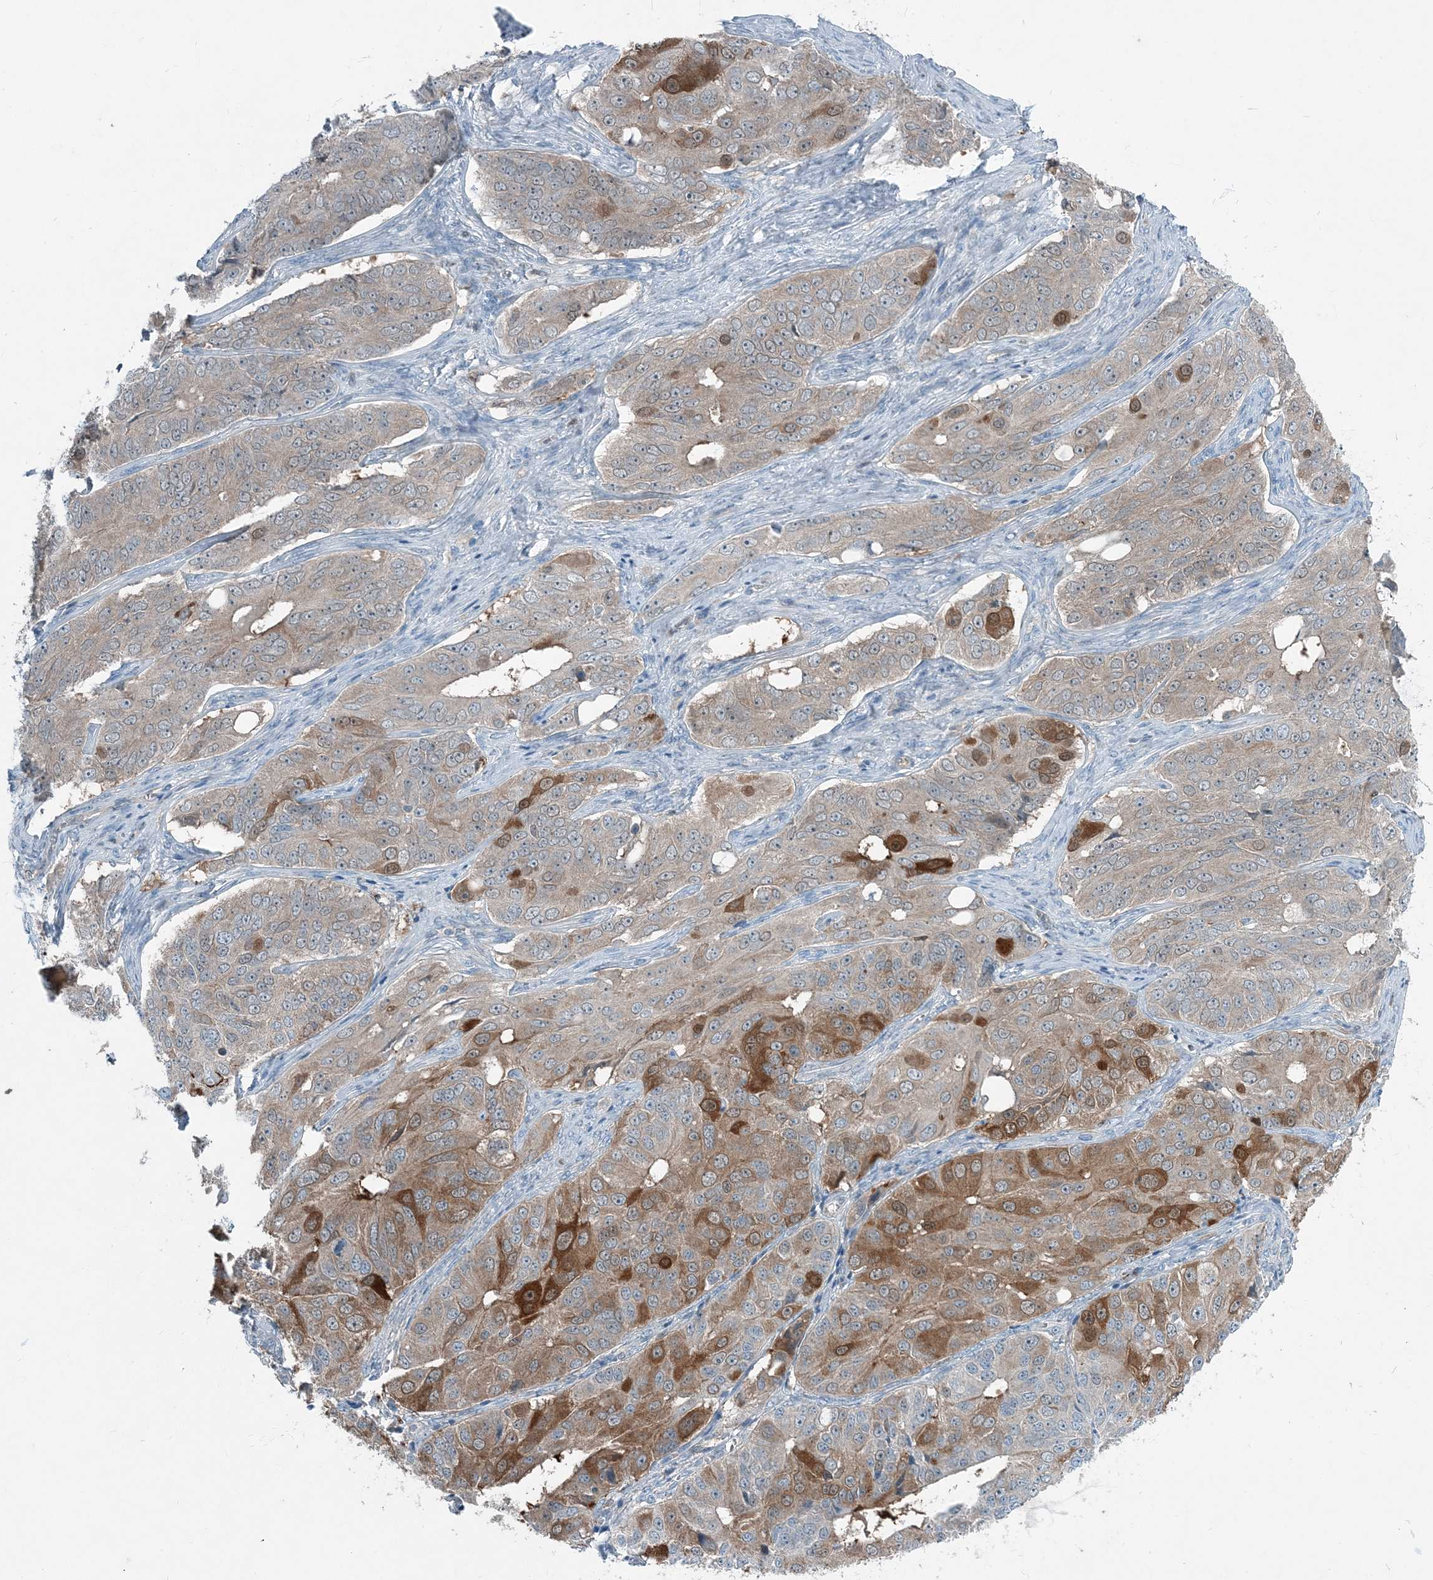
{"staining": {"intensity": "strong", "quantity": "<25%", "location": "cytoplasmic/membranous"}, "tissue": "ovarian cancer", "cell_type": "Tumor cells", "image_type": "cancer", "snomed": [{"axis": "morphology", "description": "Carcinoma, endometroid"}, {"axis": "topography", "description": "Ovary"}], "caption": "Ovarian cancer was stained to show a protein in brown. There is medium levels of strong cytoplasmic/membranous staining in about <25% of tumor cells.", "gene": "ARMH1", "patient": {"sex": "female", "age": 51}}